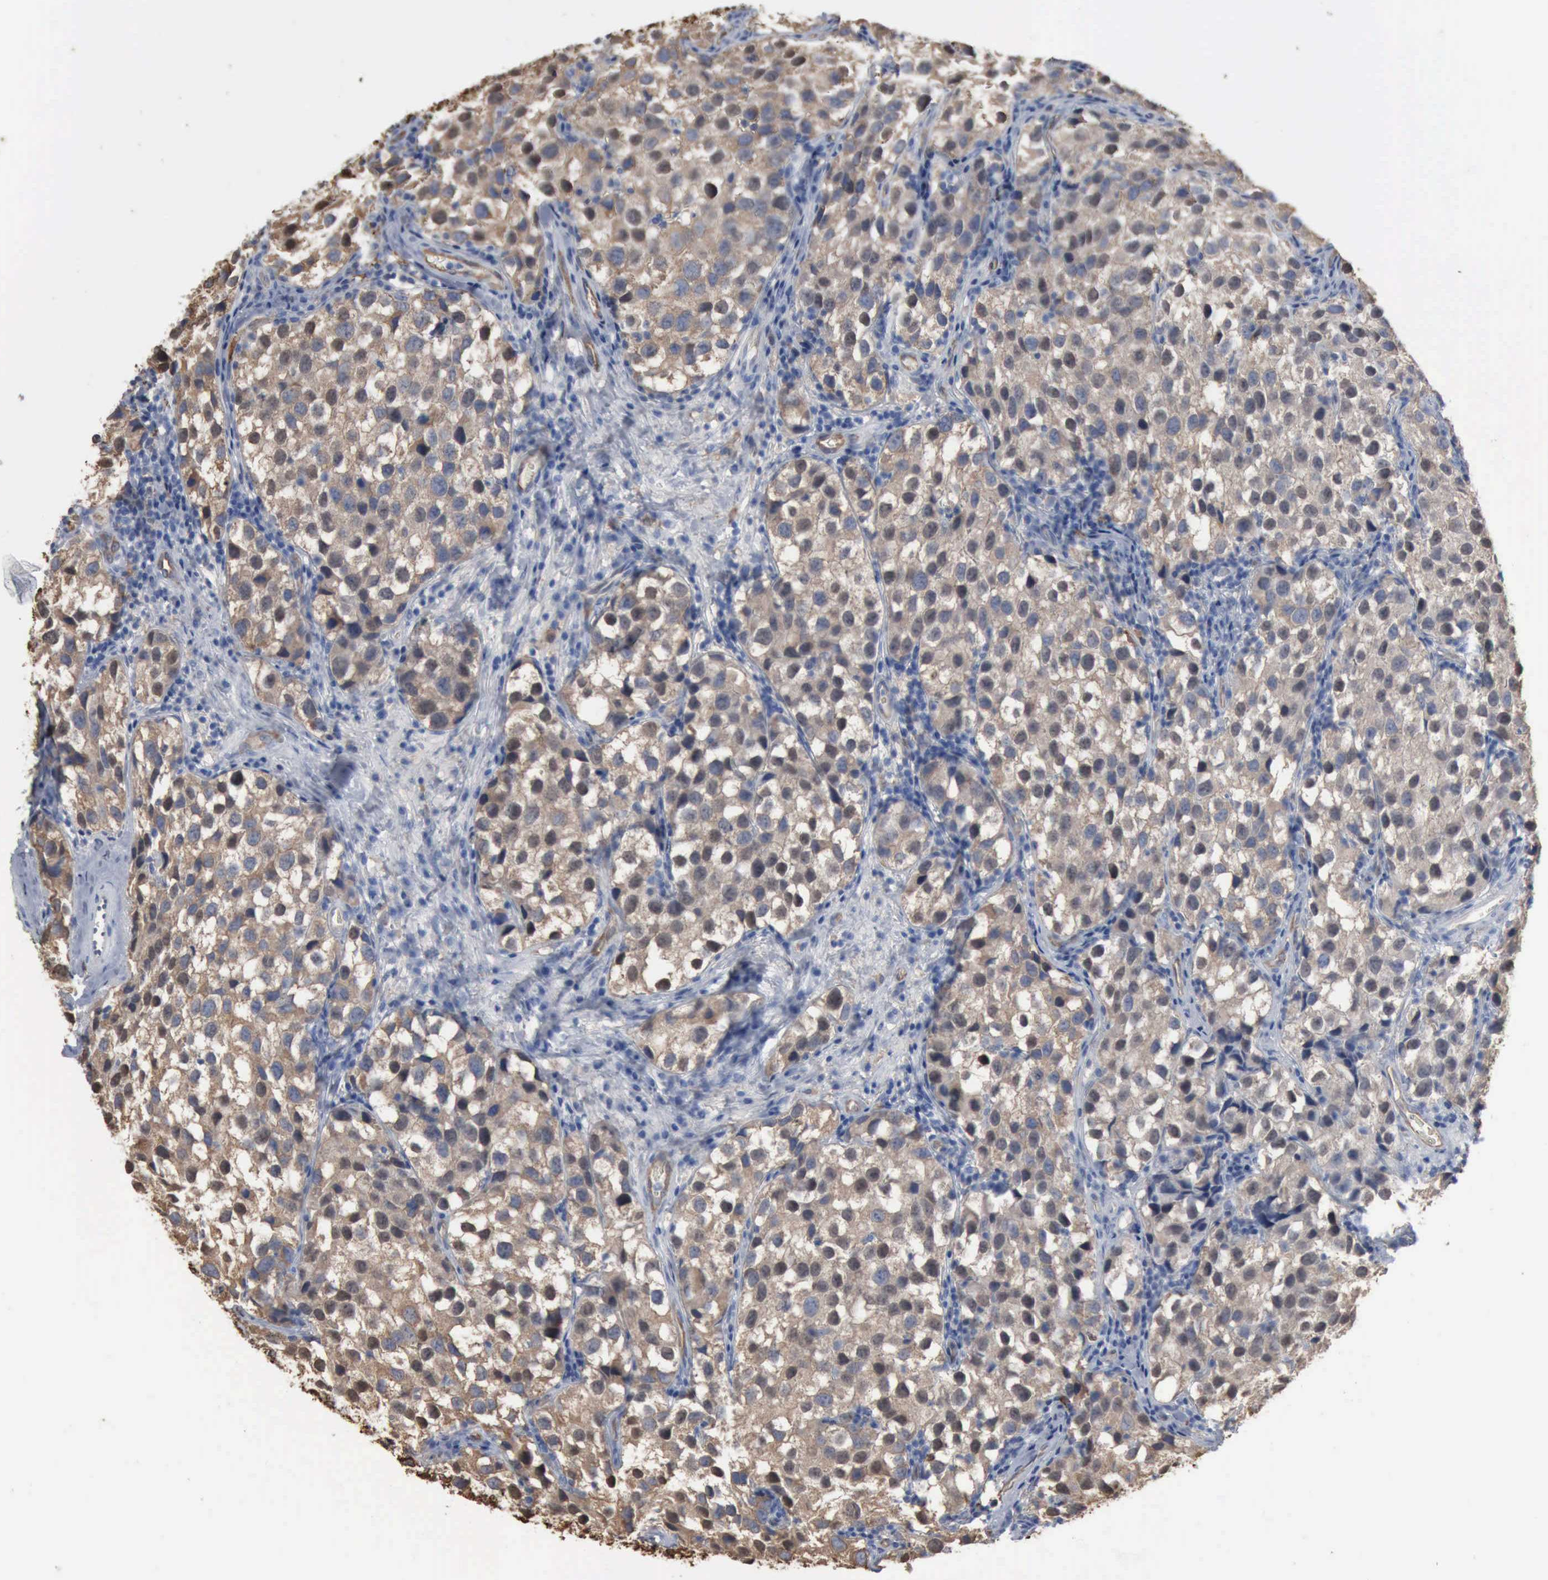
{"staining": {"intensity": "moderate", "quantity": ">75%", "location": "cytoplasmic/membranous"}, "tissue": "testis cancer", "cell_type": "Tumor cells", "image_type": "cancer", "snomed": [{"axis": "morphology", "description": "Seminoma, NOS"}, {"axis": "topography", "description": "Testis"}], "caption": "This micrograph shows IHC staining of seminoma (testis), with medium moderate cytoplasmic/membranous positivity in approximately >75% of tumor cells.", "gene": "FSCN1", "patient": {"sex": "male", "age": 39}}